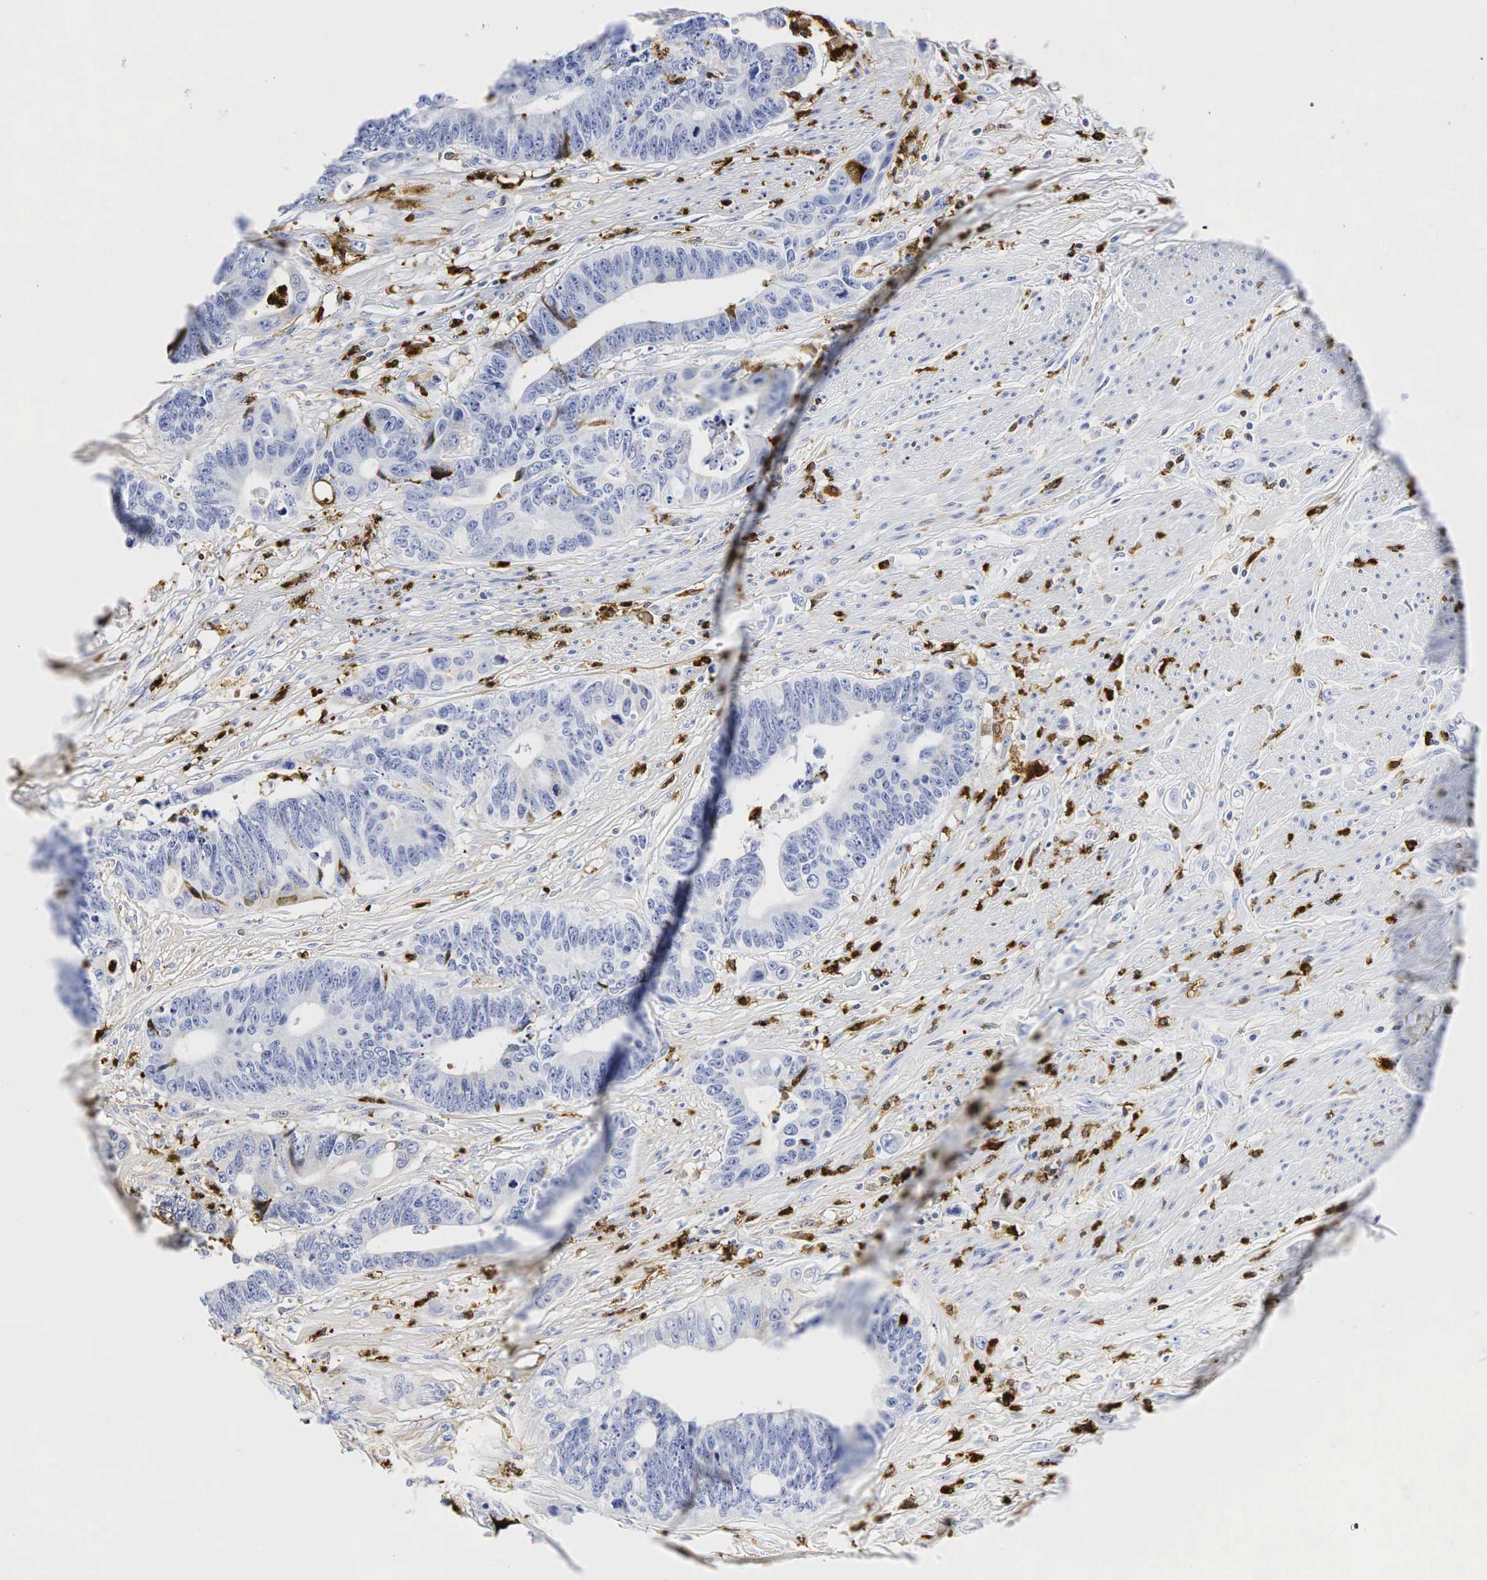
{"staining": {"intensity": "negative", "quantity": "none", "location": "none"}, "tissue": "colorectal cancer", "cell_type": "Tumor cells", "image_type": "cancer", "snomed": [{"axis": "morphology", "description": "Adenocarcinoma, NOS"}, {"axis": "topography", "description": "Rectum"}], "caption": "IHC photomicrograph of neoplastic tissue: human colorectal adenocarcinoma stained with DAB (3,3'-diaminobenzidine) exhibits no significant protein expression in tumor cells.", "gene": "LYZ", "patient": {"sex": "female", "age": 65}}